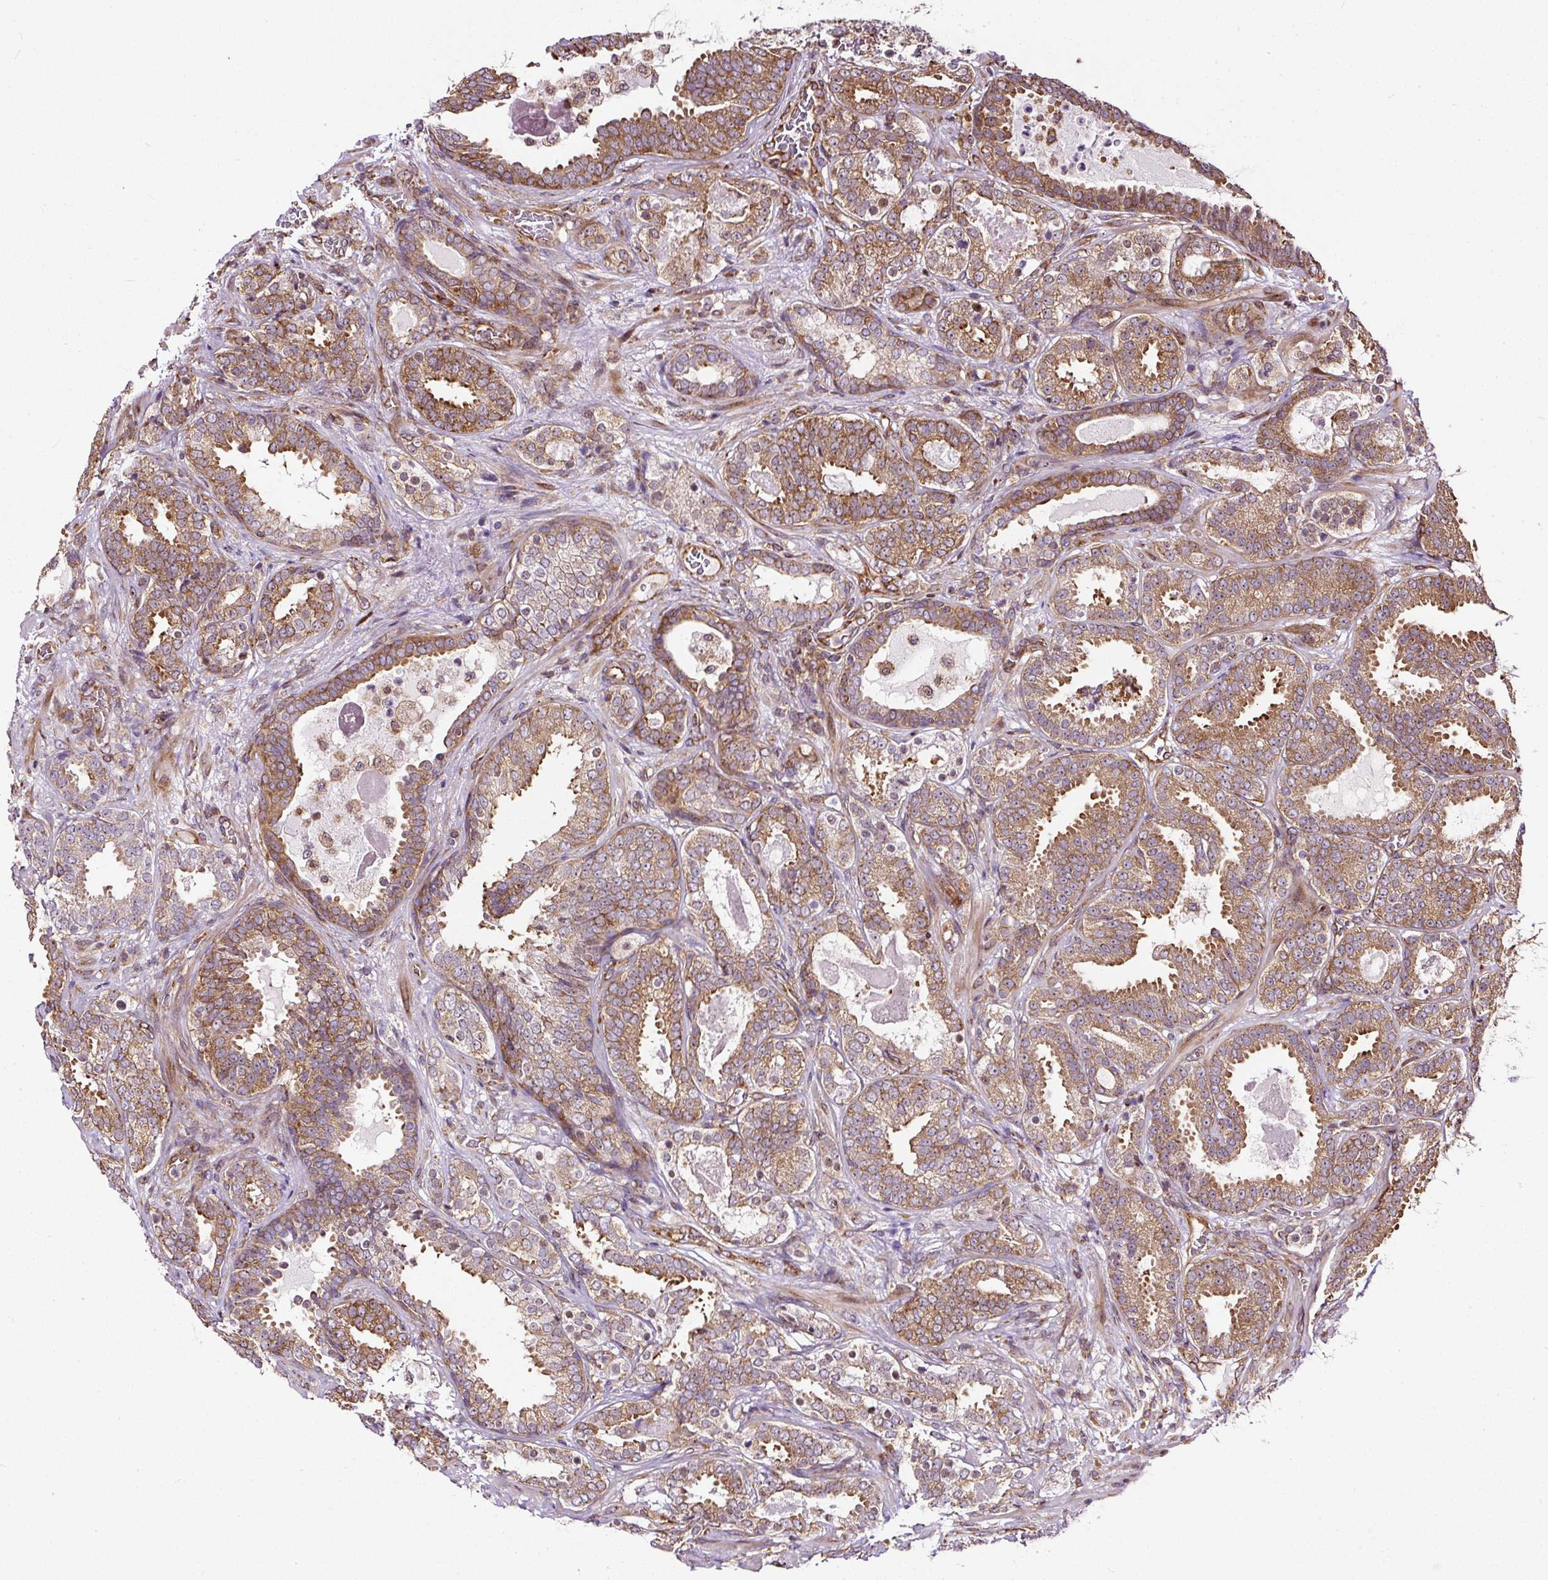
{"staining": {"intensity": "moderate", "quantity": ">75%", "location": "cytoplasmic/membranous"}, "tissue": "prostate cancer", "cell_type": "Tumor cells", "image_type": "cancer", "snomed": [{"axis": "morphology", "description": "Adenocarcinoma, High grade"}, {"axis": "topography", "description": "Prostate"}], "caption": "This image displays IHC staining of prostate high-grade adenocarcinoma, with medium moderate cytoplasmic/membranous expression in about >75% of tumor cells.", "gene": "KDM4E", "patient": {"sex": "male", "age": 65}}